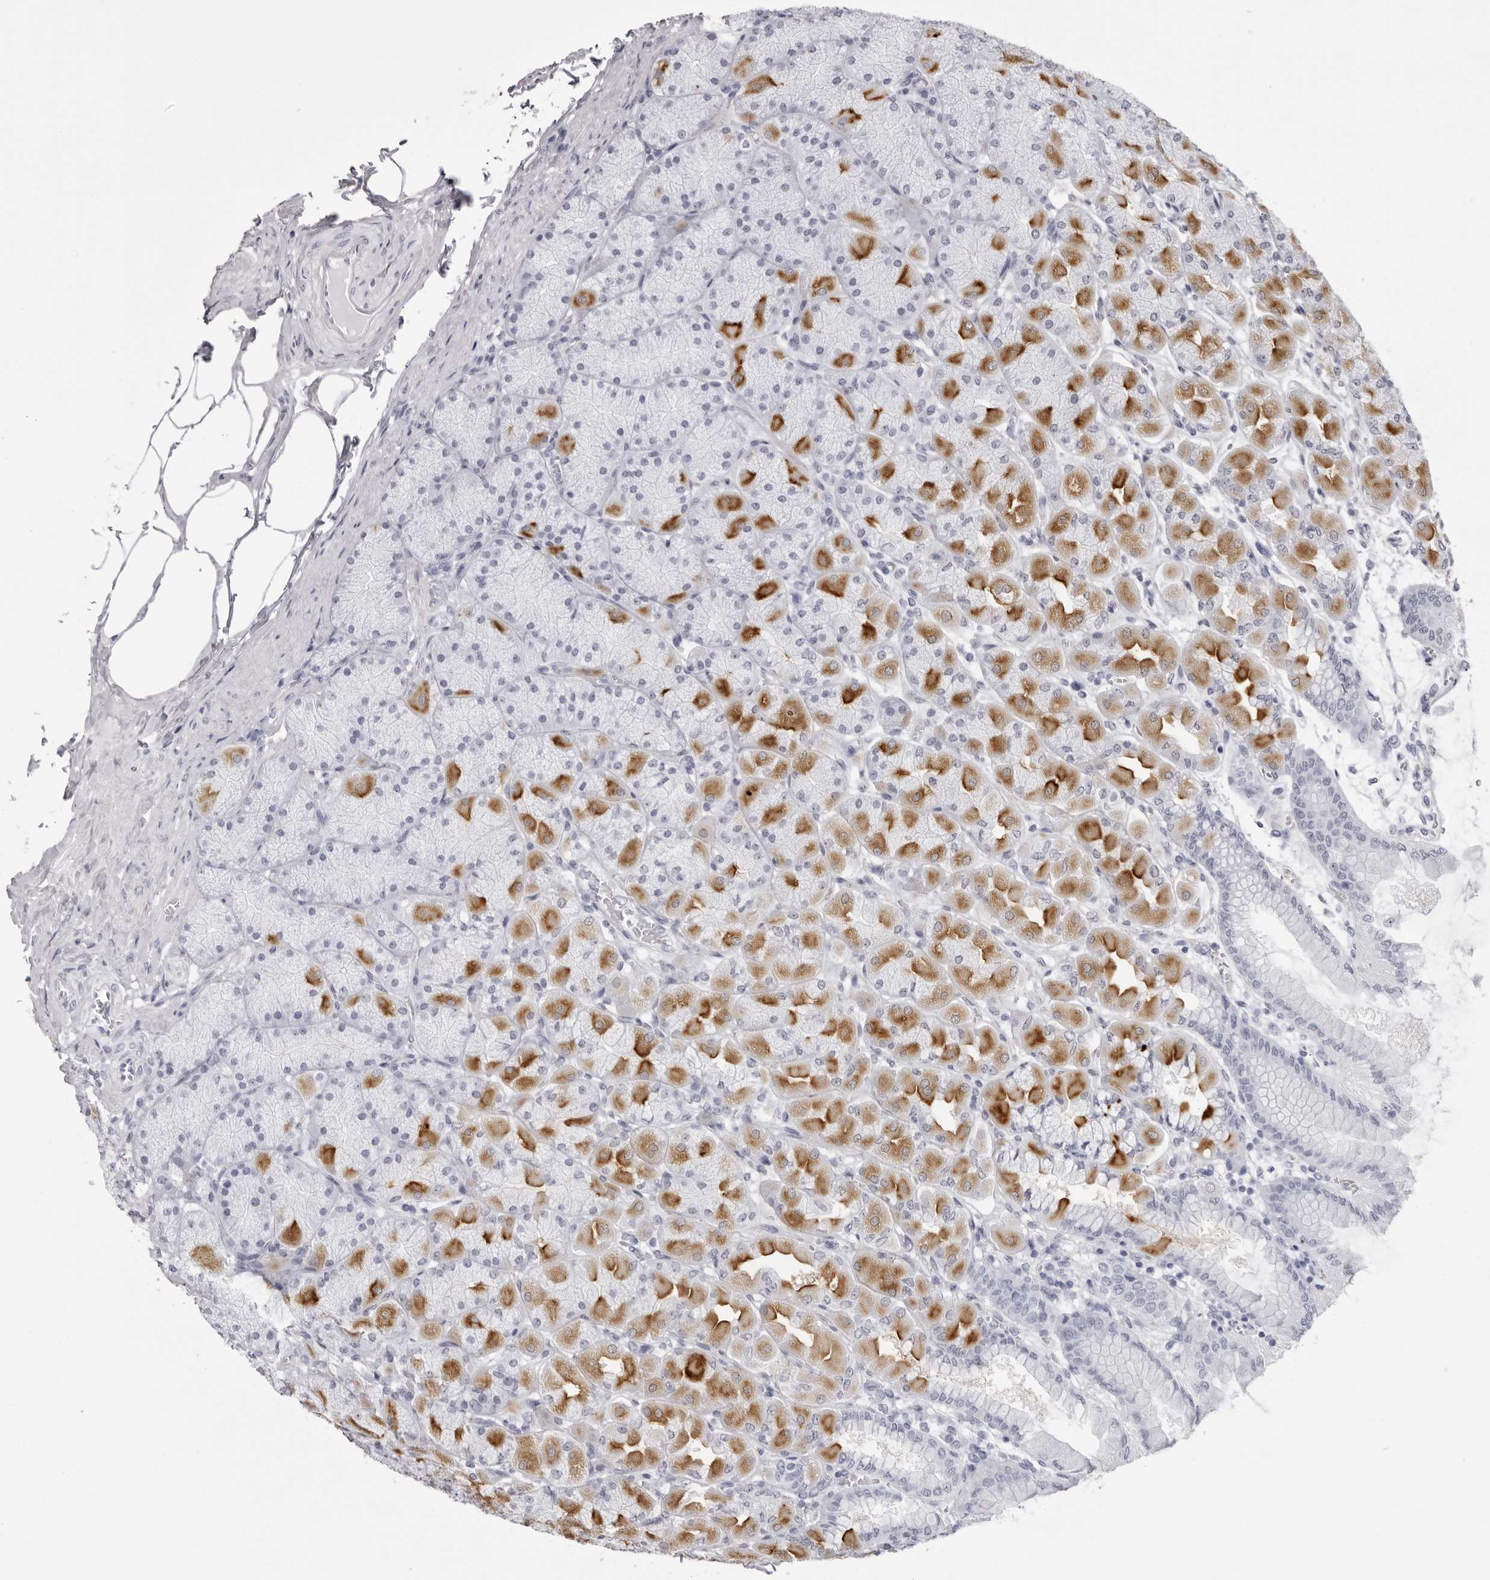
{"staining": {"intensity": "moderate", "quantity": "25%-75%", "location": "cytoplasmic/membranous"}, "tissue": "stomach", "cell_type": "Glandular cells", "image_type": "normal", "snomed": [{"axis": "morphology", "description": "Normal tissue, NOS"}, {"axis": "topography", "description": "Stomach, upper"}], "caption": "Normal stomach was stained to show a protein in brown. There is medium levels of moderate cytoplasmic/membranous expression in about 25%-75% of glandular cells.", "gene": "TMOD4", "patient": {"sex": "female", "age": 56}}